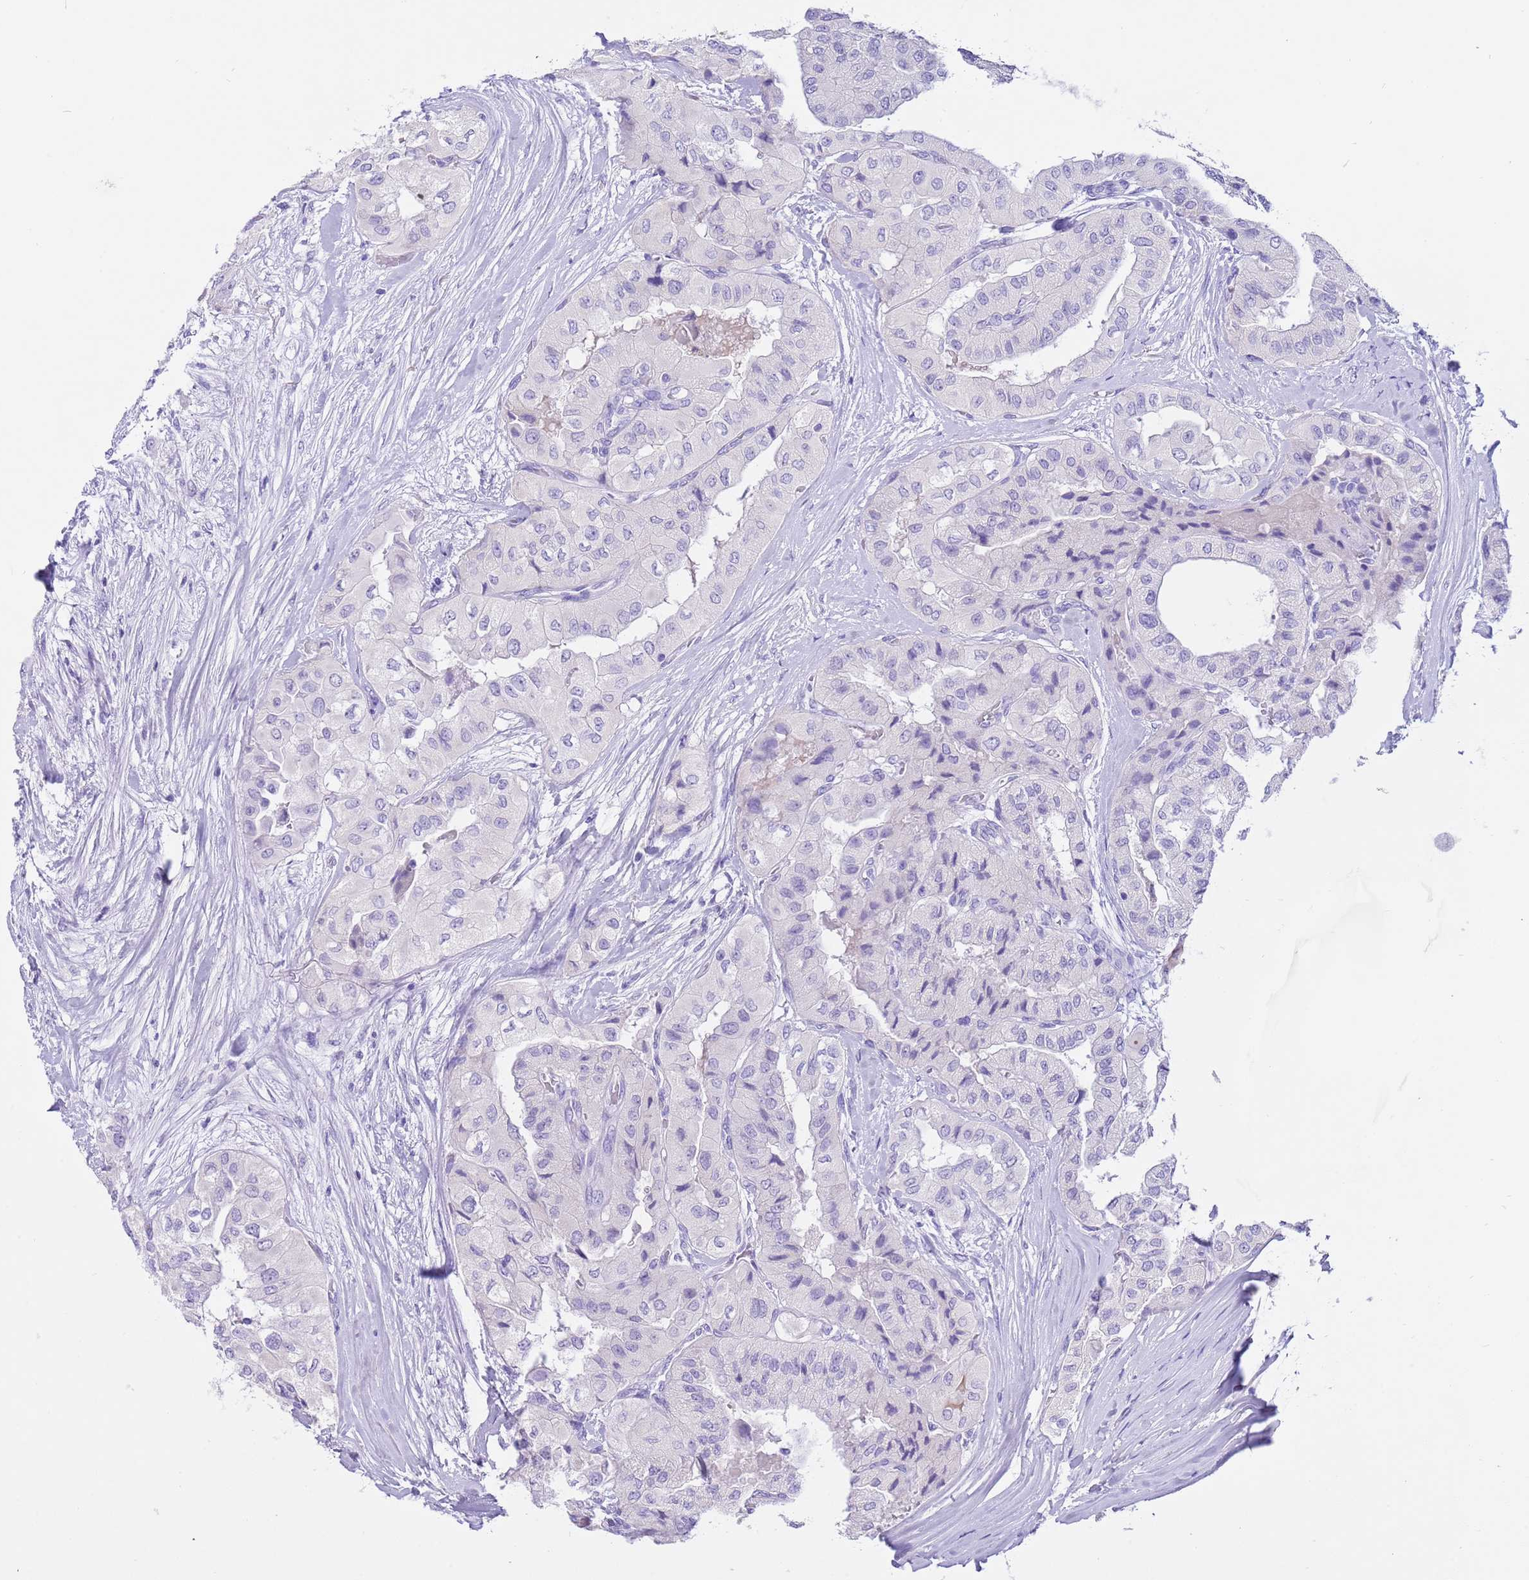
{"staining": {"intensity": "negative", "quantity": "none", "location": "none"}, "tissue": "thyroid cancer", "cell_type": "Tumor cells", "image_type": "cancer", "snomed": [{"axis": "morphology", "description": "Papillary adenocarcinoma, NOS"}, {"axis": "topography", "description": "Thyroid gland"}], "caption": "Histopathology image shows no significant protein staining in tumor cells of thyroid cancer (papillary adenocarcinoma). Brightfield microscopy of immunohistochemistry (IHC) stained with DAB (3,3'-diaminobenzidine) (brown) and hematoxylin (blue), captured at high magnification.", "gene": "CPB1", "patient": {"sex": "female", "age": 59}}